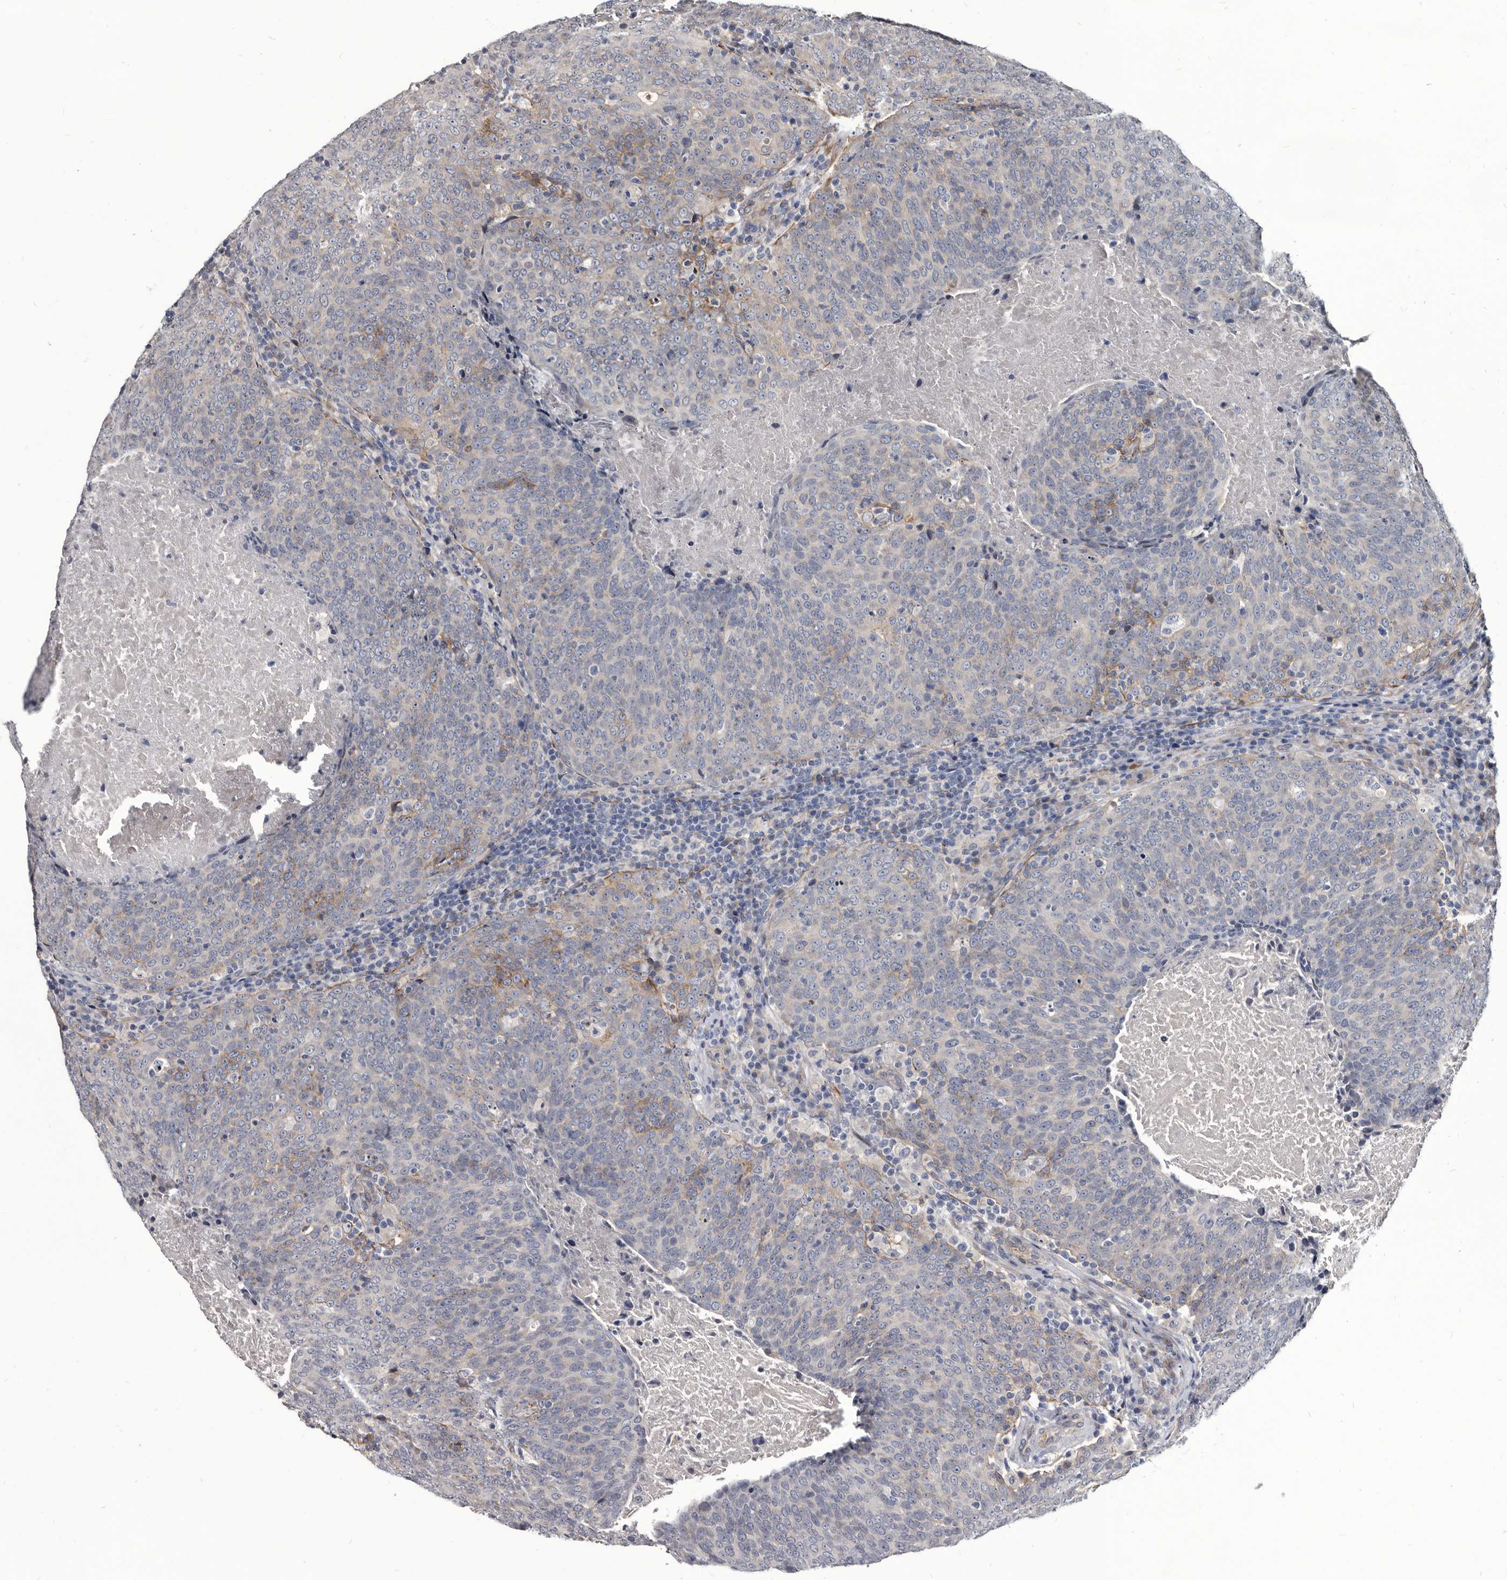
{"staining": {"intensity": "weak", "quantity": "<25%", "location": "cytoplasmic/membranous"}, "tissue": "head and neck cancer", "cell_type": "Tumor cells", "image_type": "cancer", "snomed": [{"axis": "morphology", "description": "Squamous cell carcinoma, NOS"}, {"axis": "morphology", "description": "Squamous cell carcinoma, metastatic, NOS"}, {"axis": "topography", "description": "Lymph node"}, {"axis": "topography", "description": "Head-Neck"}], "caption": "A micrograph of head and neck cancer (squamous cell carcinoma) stained for a protein reveals no brown staining in tumor cells.", "gene": "PROM1", "patient": {"sex": "male", "age": 62}}